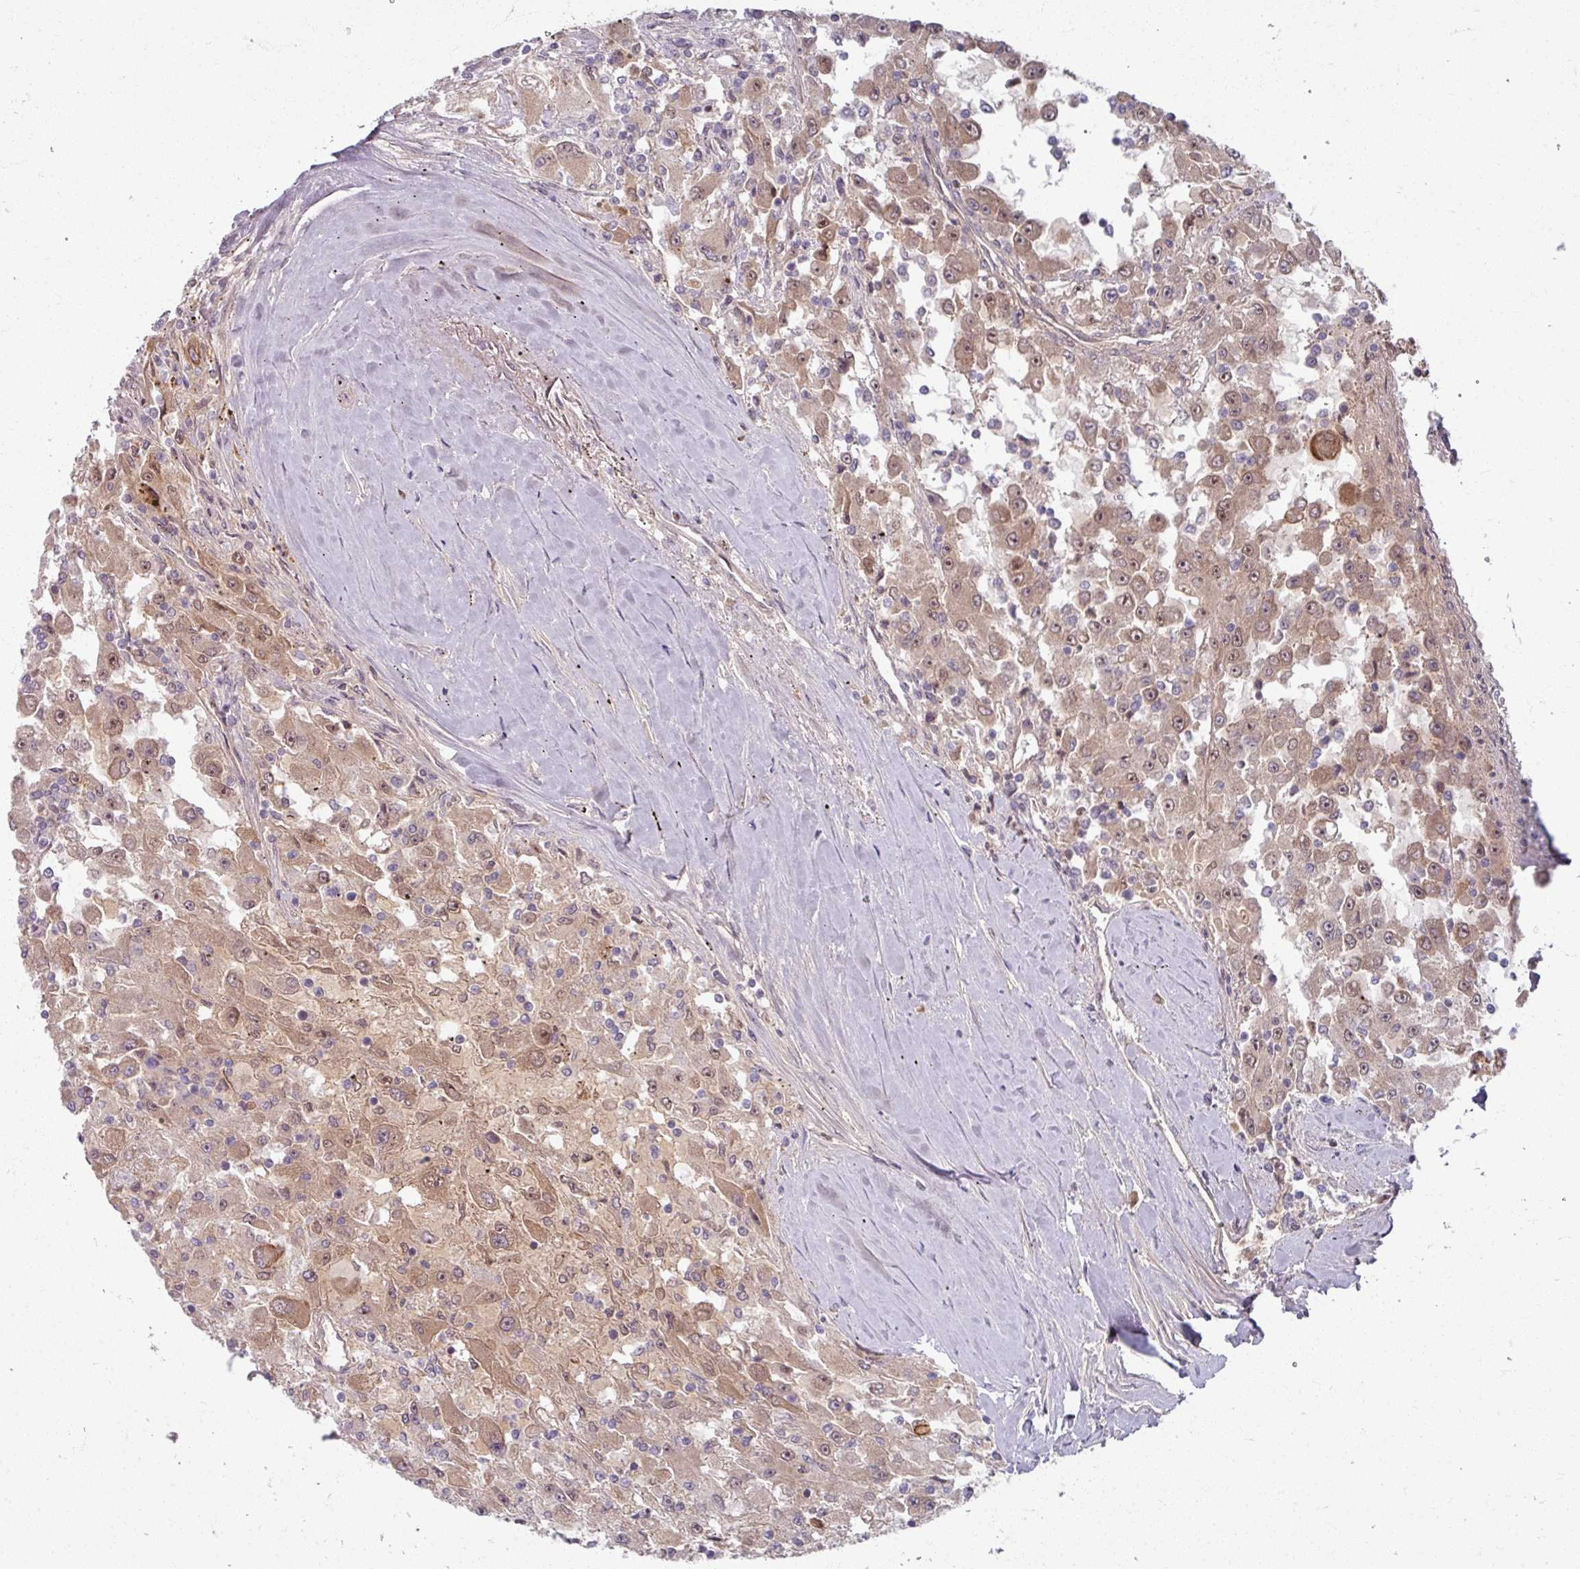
{"staining": {"intensity": "weak", "quantity": ">75%", "location": "cytoplasmic/membranous,nuclear"}, "tissue": "renal cancer", "cell_type": "Tumor cells", "image_type": "cancer", "snomed": [{"axis": "morphology", "description": "Adenocarcinoma, NOS"}, {"axis": "topography", "description": "Kidney"}], "caption": "This photomicrograph displays immunohistochemistry (IHC) staining of renal adenocarcinoma, with low weak cytoplasmic/membranous and nuclear expression in approximately >75% of tumor cells.", "gene": "KLC3", "patient": {"sex": "female", "age": 67}}